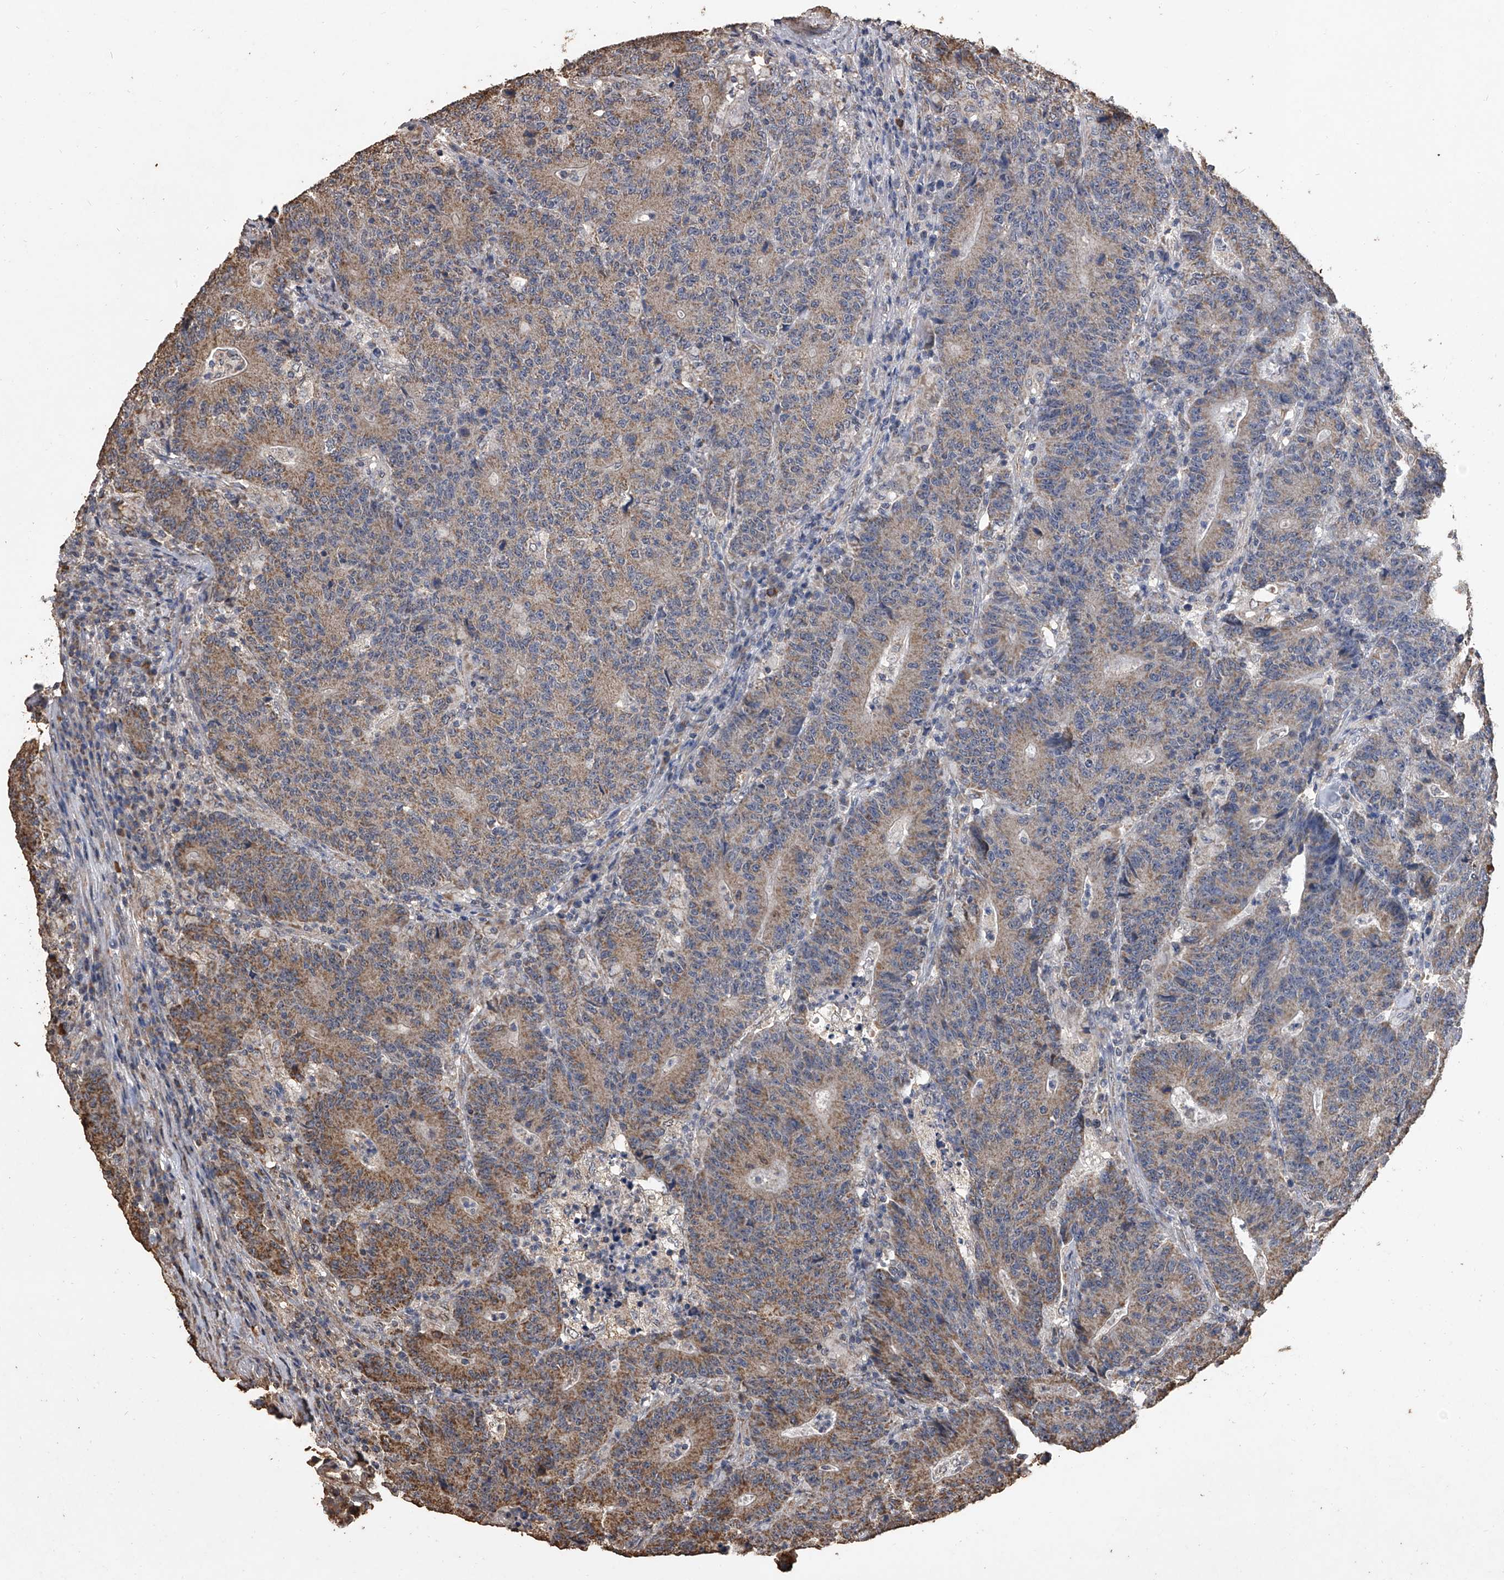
{"staining": {"intensity": "moderate", "quantity": "25%-75%", "location": "cytoplasmic/membranous"}, "tissue": "colorectal cancer", "cell_type": "Tumor cells", "image_type": "cancer", "snomed": [{"axis": "morphology", "description": "Normal tissue, NOS"}, {"axis": "morphology", "description": "Adenocarcinoma, NOS"}, {"axis": "topography", "description": "Colon"}], "caption": "A brown stain shows moderate cytoplasmic/membranous staining of a protein in colorectal cancer tumor cells.", "gene": "MRPL28", "patient": {"sex": "female", "age": 75}}